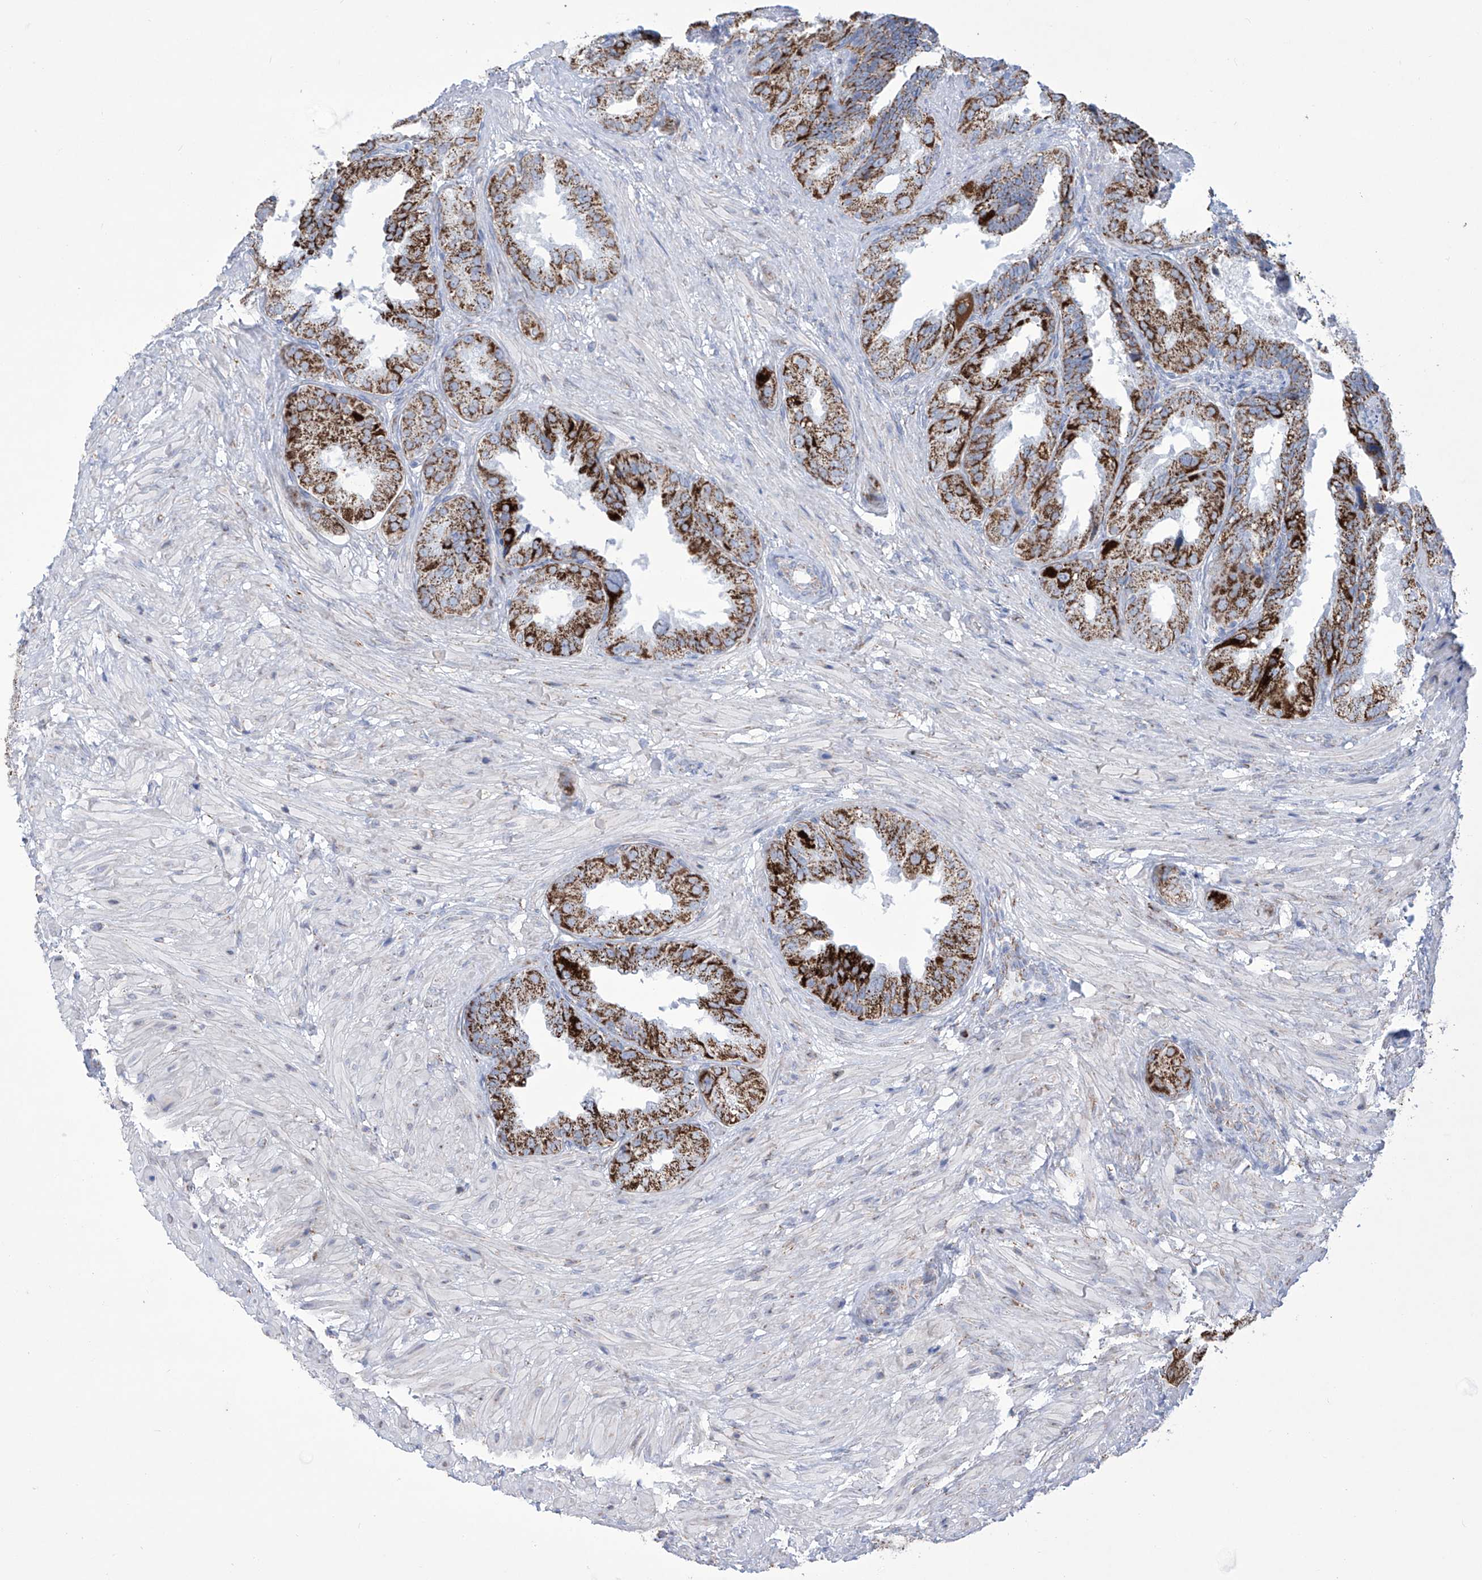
{"staining": {"intensity": "strong", "quantity": ">75%", "location": "cytoplasmic/membranous"}, "tissue": "seminal vesicle", "cell_type": "Glandular cells", "image_type": "normal", "snomed": [{"axis": "morphology", "description": "Normal tissue, NOS"}, {"axis": "topography", "description": "Seminal veicle"}, {"axis": "topography", "description": "Peripheral nerve tissue"}], "caption": "An IHC micrograph of benign tissue is shown. Protein staining in brown shows strong cytoplasmic/membranous positivity in seminal vesicle within glandular cells.", "gene": "ALDH6A1", "patient": {"sex": "male", "age": 63}}